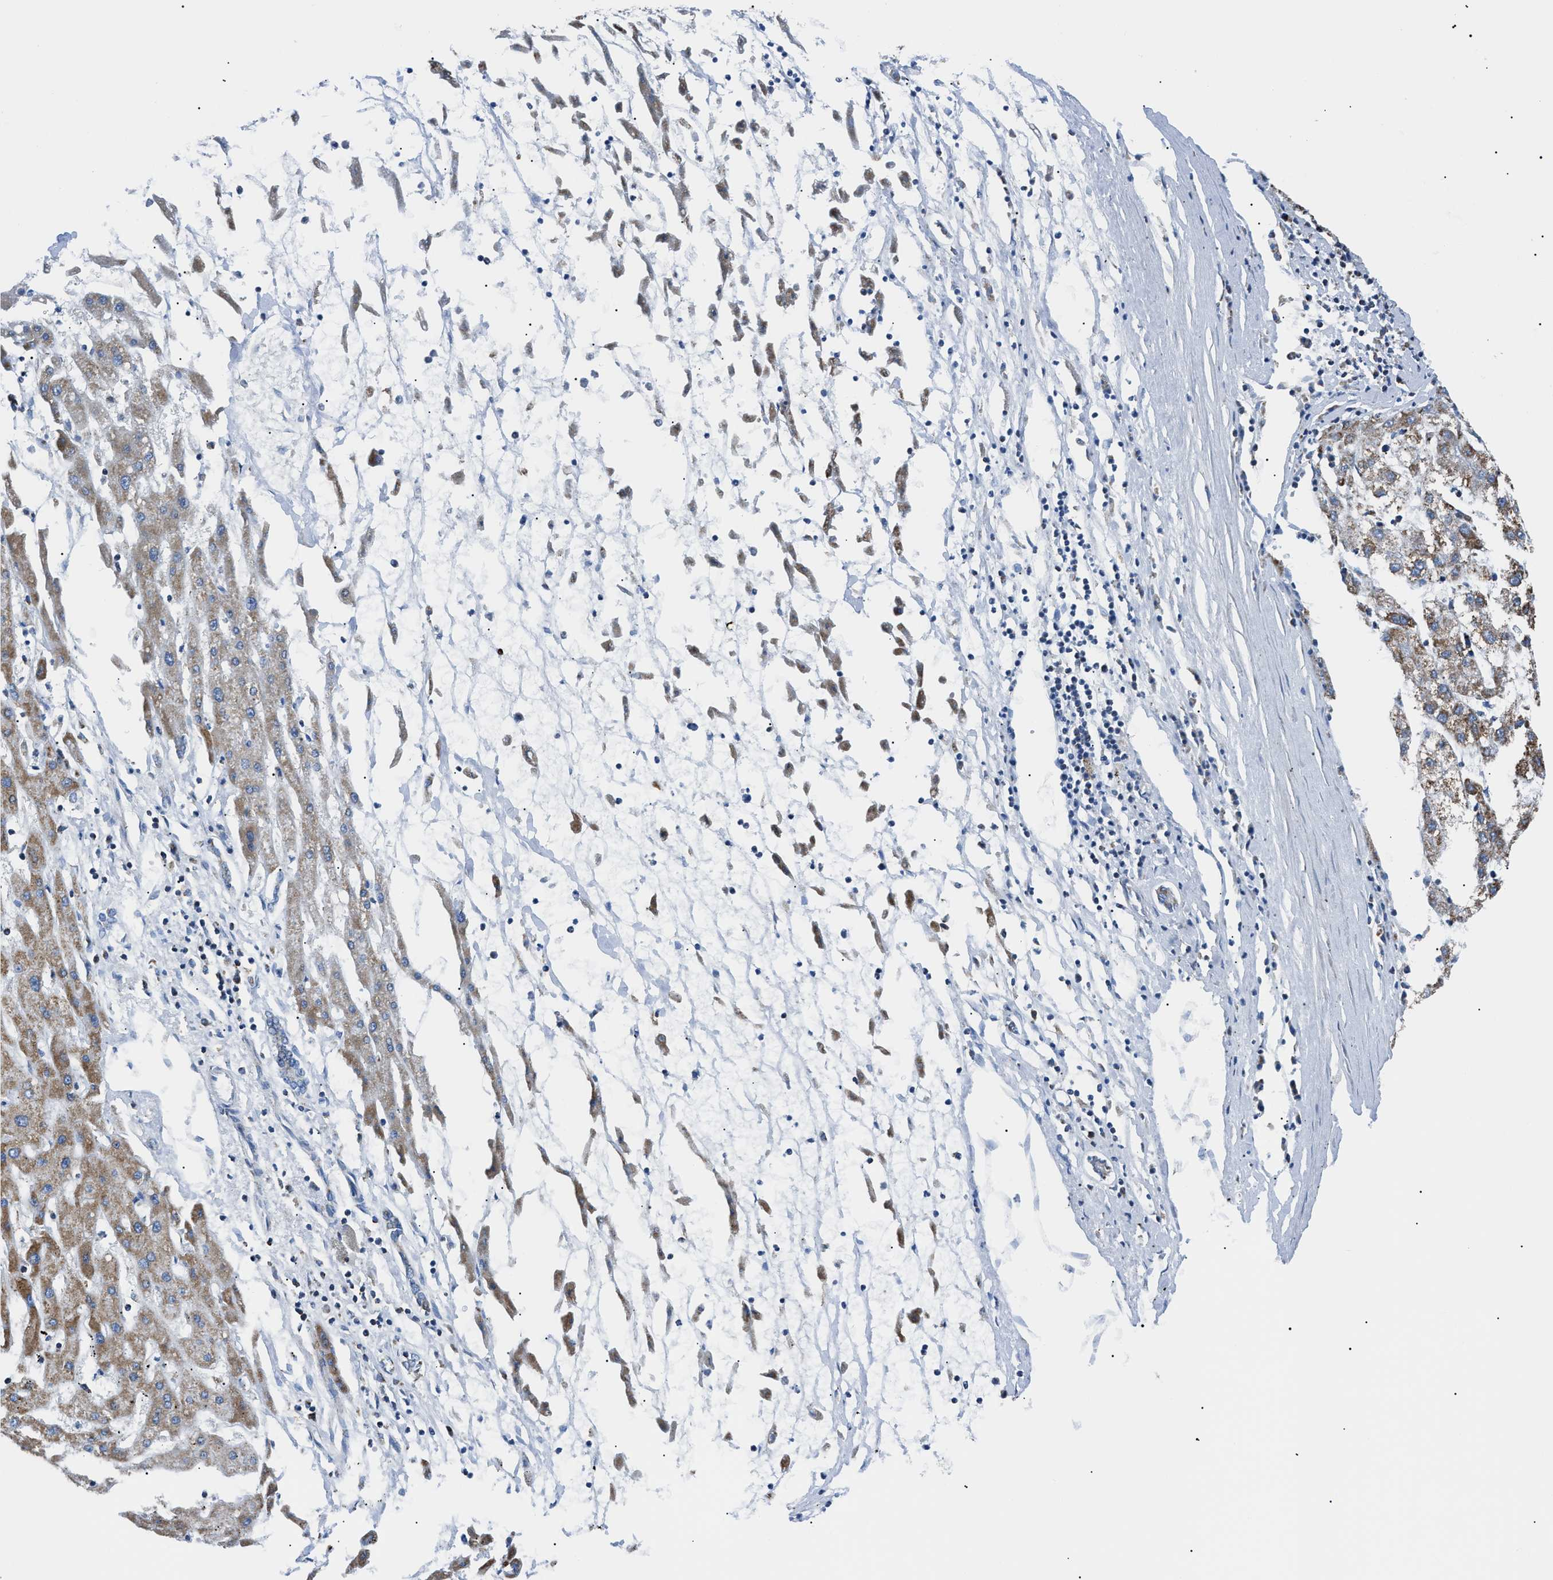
{"staining": {"intensity": "moderate", "quantity": ">75%", "location": "cytoplasmic/membranous"}, "tissue": "liver cancer", "cell_type": "Tumor cells", "image_type": "cancer", "snomed": [{"axis": "morphology", "description": "Carcinoma, Hepatocellular, NOS"}, {"axis": "topography", "description": "Liver"}], "caption": "The immunohistochemical stain highlights moderate cytoplasmic/membranous positivity in tumor cells of liver hepatocellular carcinoma tissue.", "gene": "PHB2", "patient": {"sex": "male", "age": 72}}